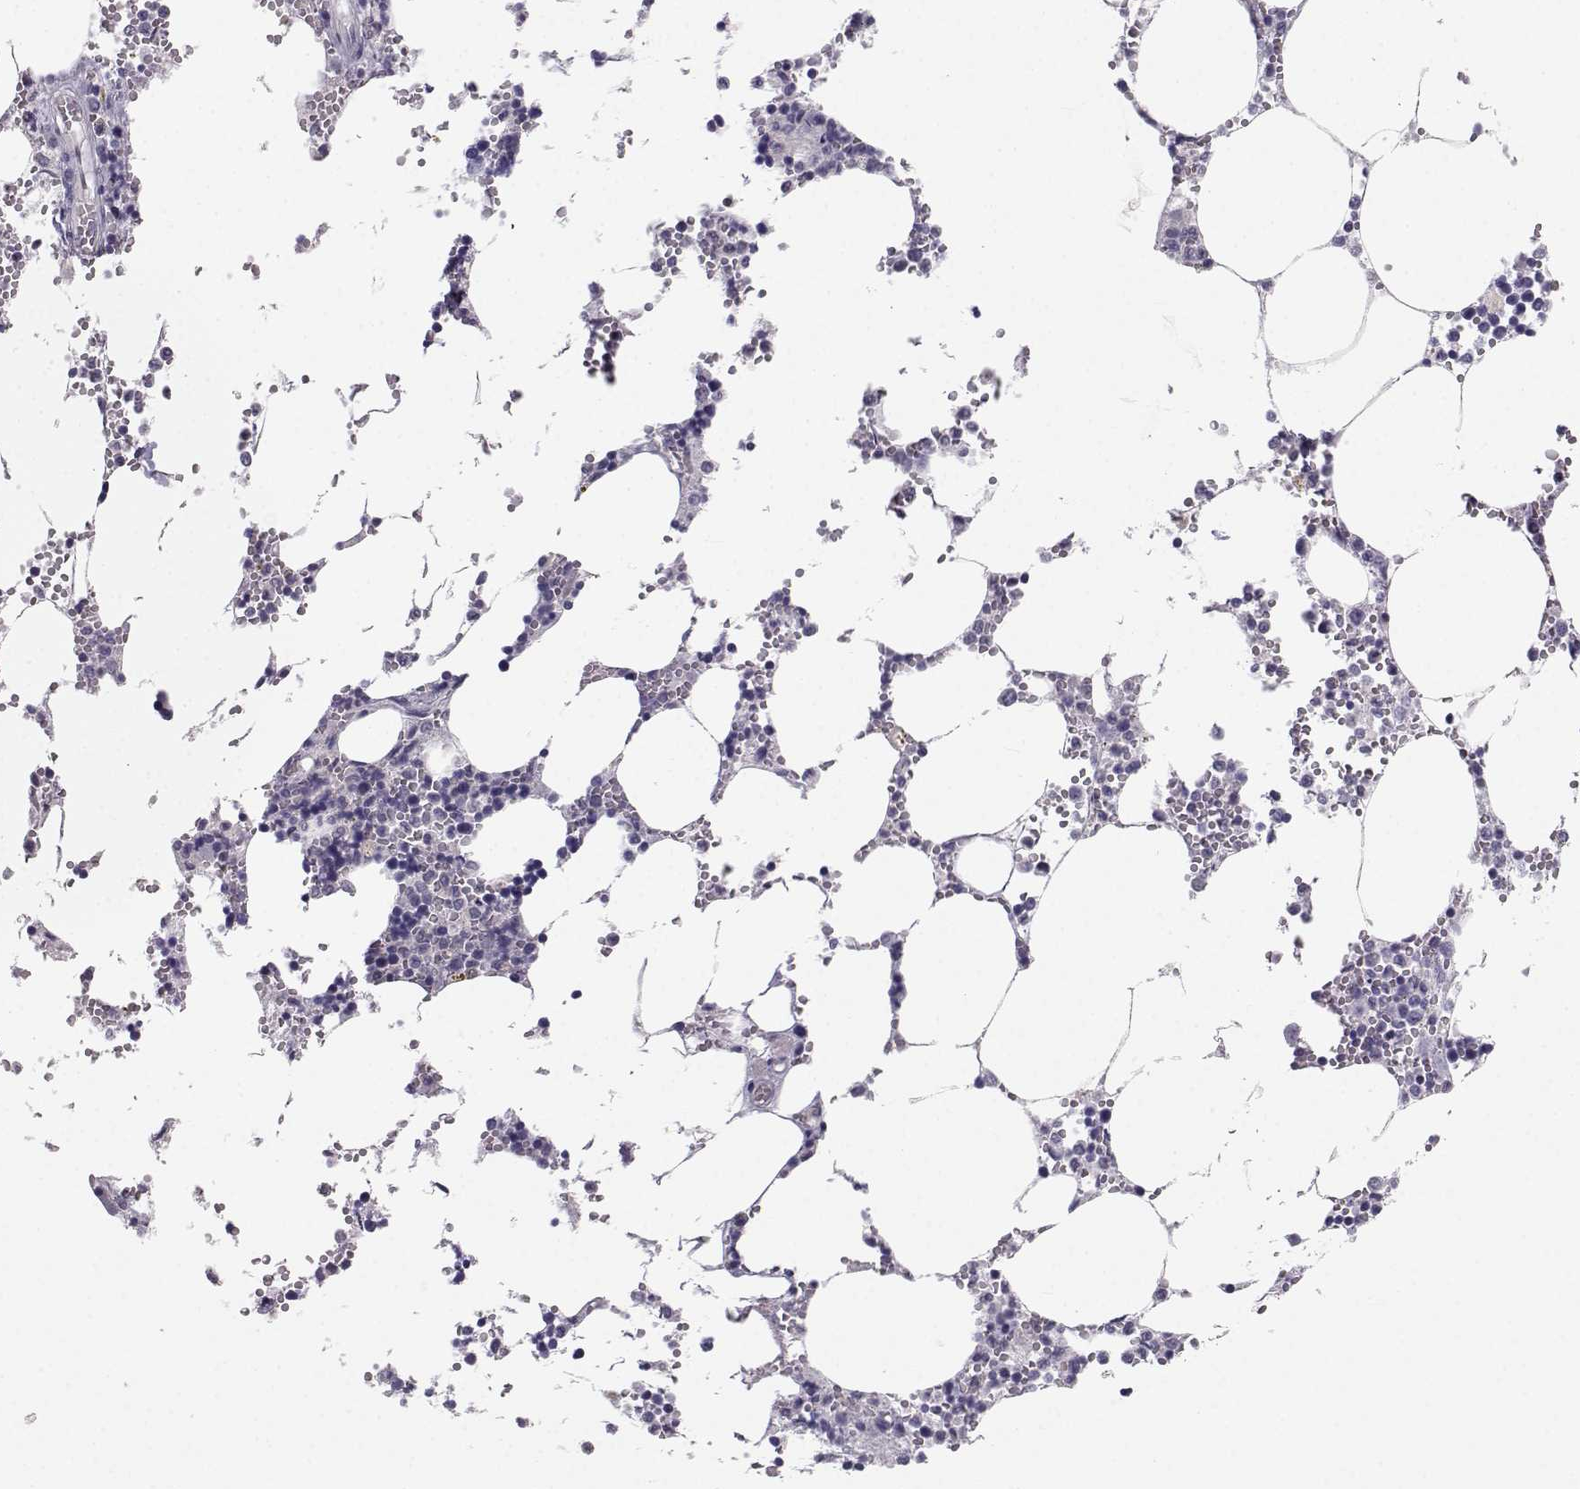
{"staining": {"intensity": "negative", "quantity": "none", "location": "none"}, "tissue": "bone marrow", "cell_type": "Hematopoietic cells", "image_type": "normal", "snomed": [{"axis": "morphology", "description": "Normal tissue, NOS"}, {"axis": "topography", "description": "Bone marrow"}], "caption": "Unremarkable bone marrow was stained to show a protein in brown. There is no significant positivity in hematopoietic cells.", "gene": "MROH7", "patient": {"sex": "male", "age": 54}}